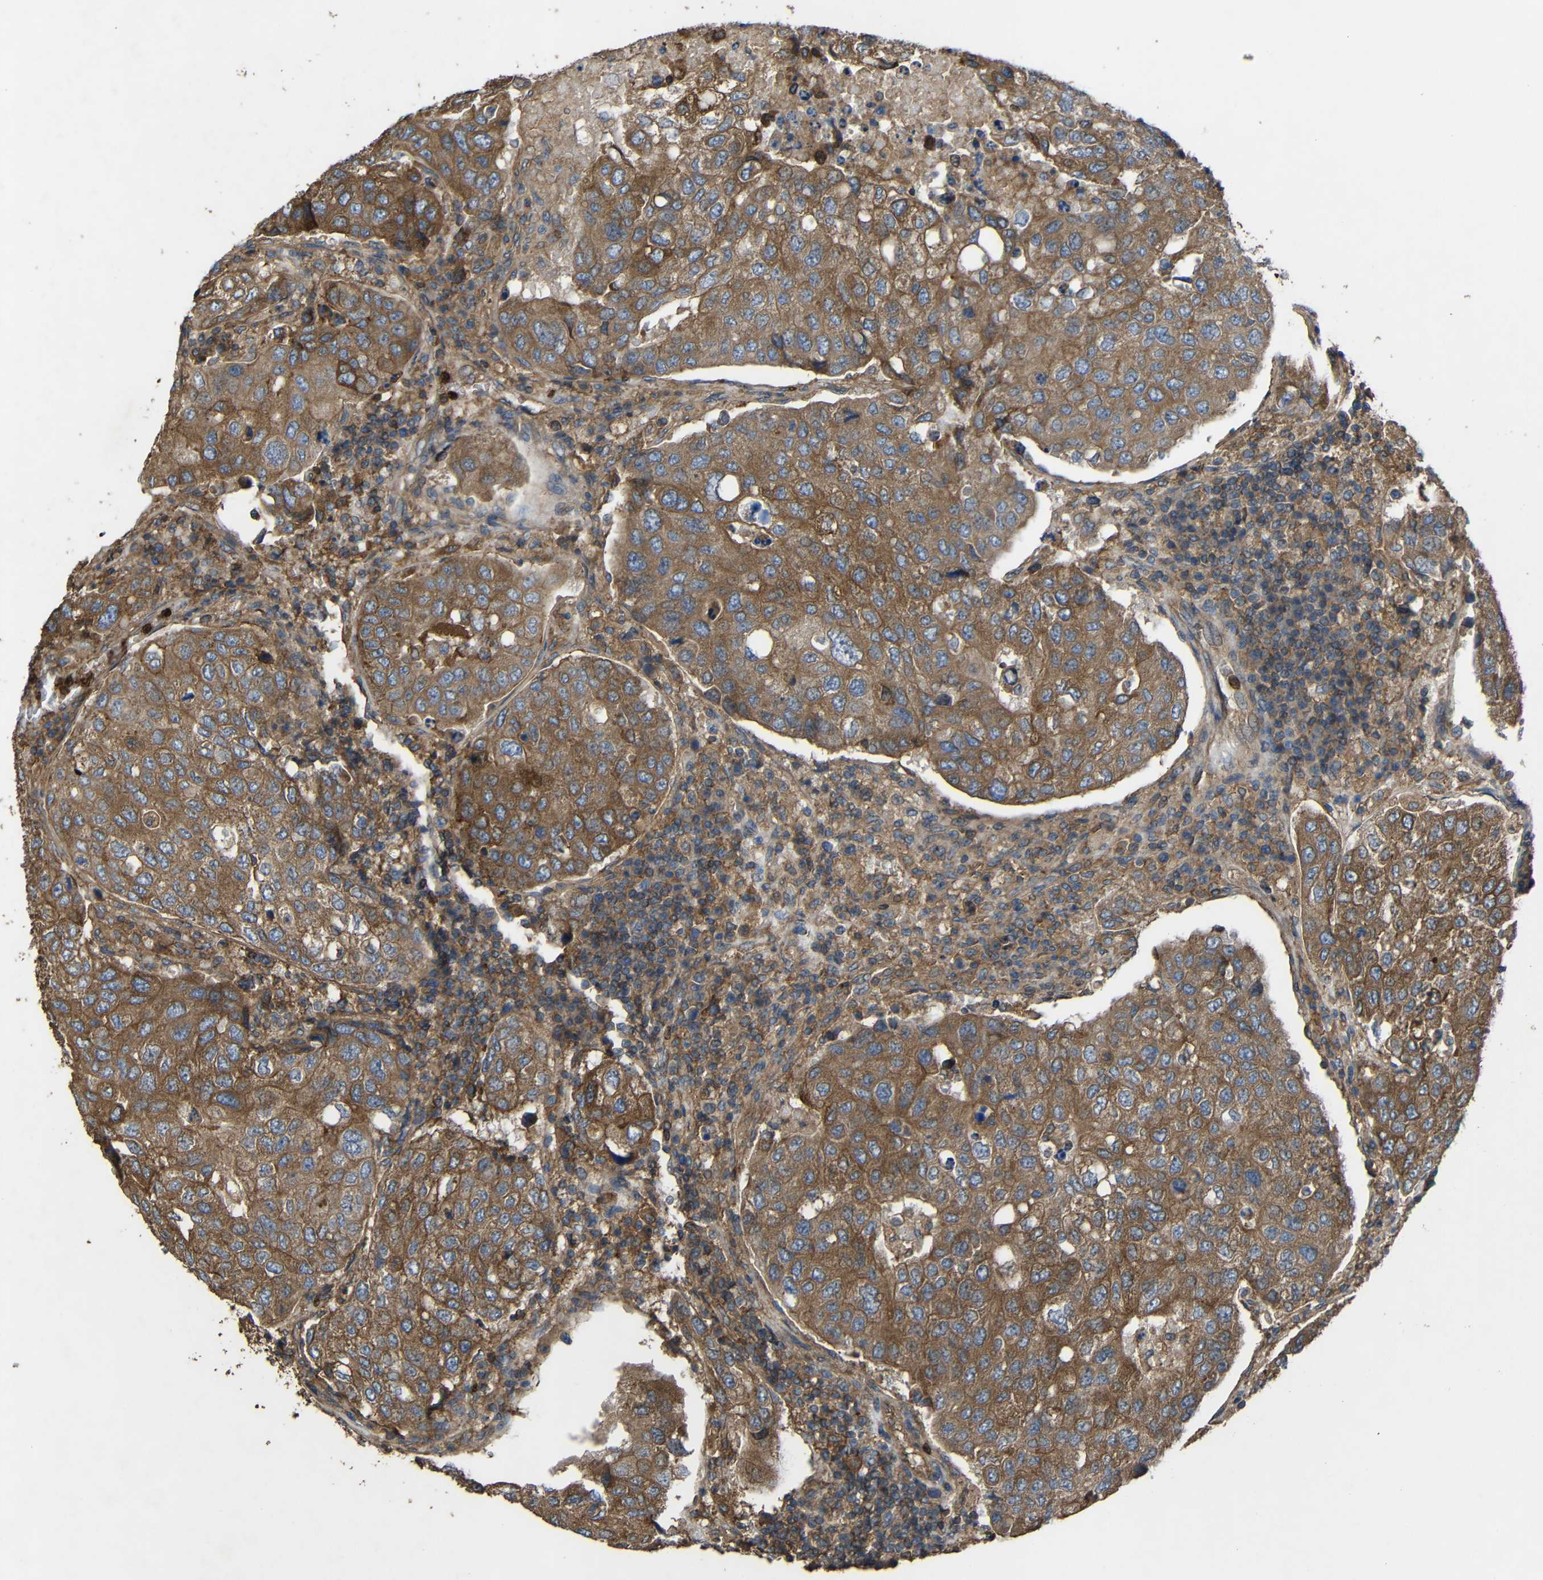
{"staining": {"intensity": "moderate", "quantity": ">75%", "location": "cytoplasmic/membranous"}, "tissue": "urothelial cancer", "cell_type": "Tumor cells", "image_type": "cancer", "snomed": [{"axis": "morphology", "description": "Urothelial carcinoma, High grade"}, {"axis": "topography", "description": "Lymph node"}, {"axis": "topography", "description": "Urinary bladder"}], "caption": "Immunohistochemical staining of human high-grade urothelial carcinoma reveals moderate cytoplasmic/membranous protein expression in about >75% of tumor cells. (Brightfield microscopy of DAB IHC at high magnification).", "gene": "TREM2", "patient": {"sex": "male", "age": 51}}